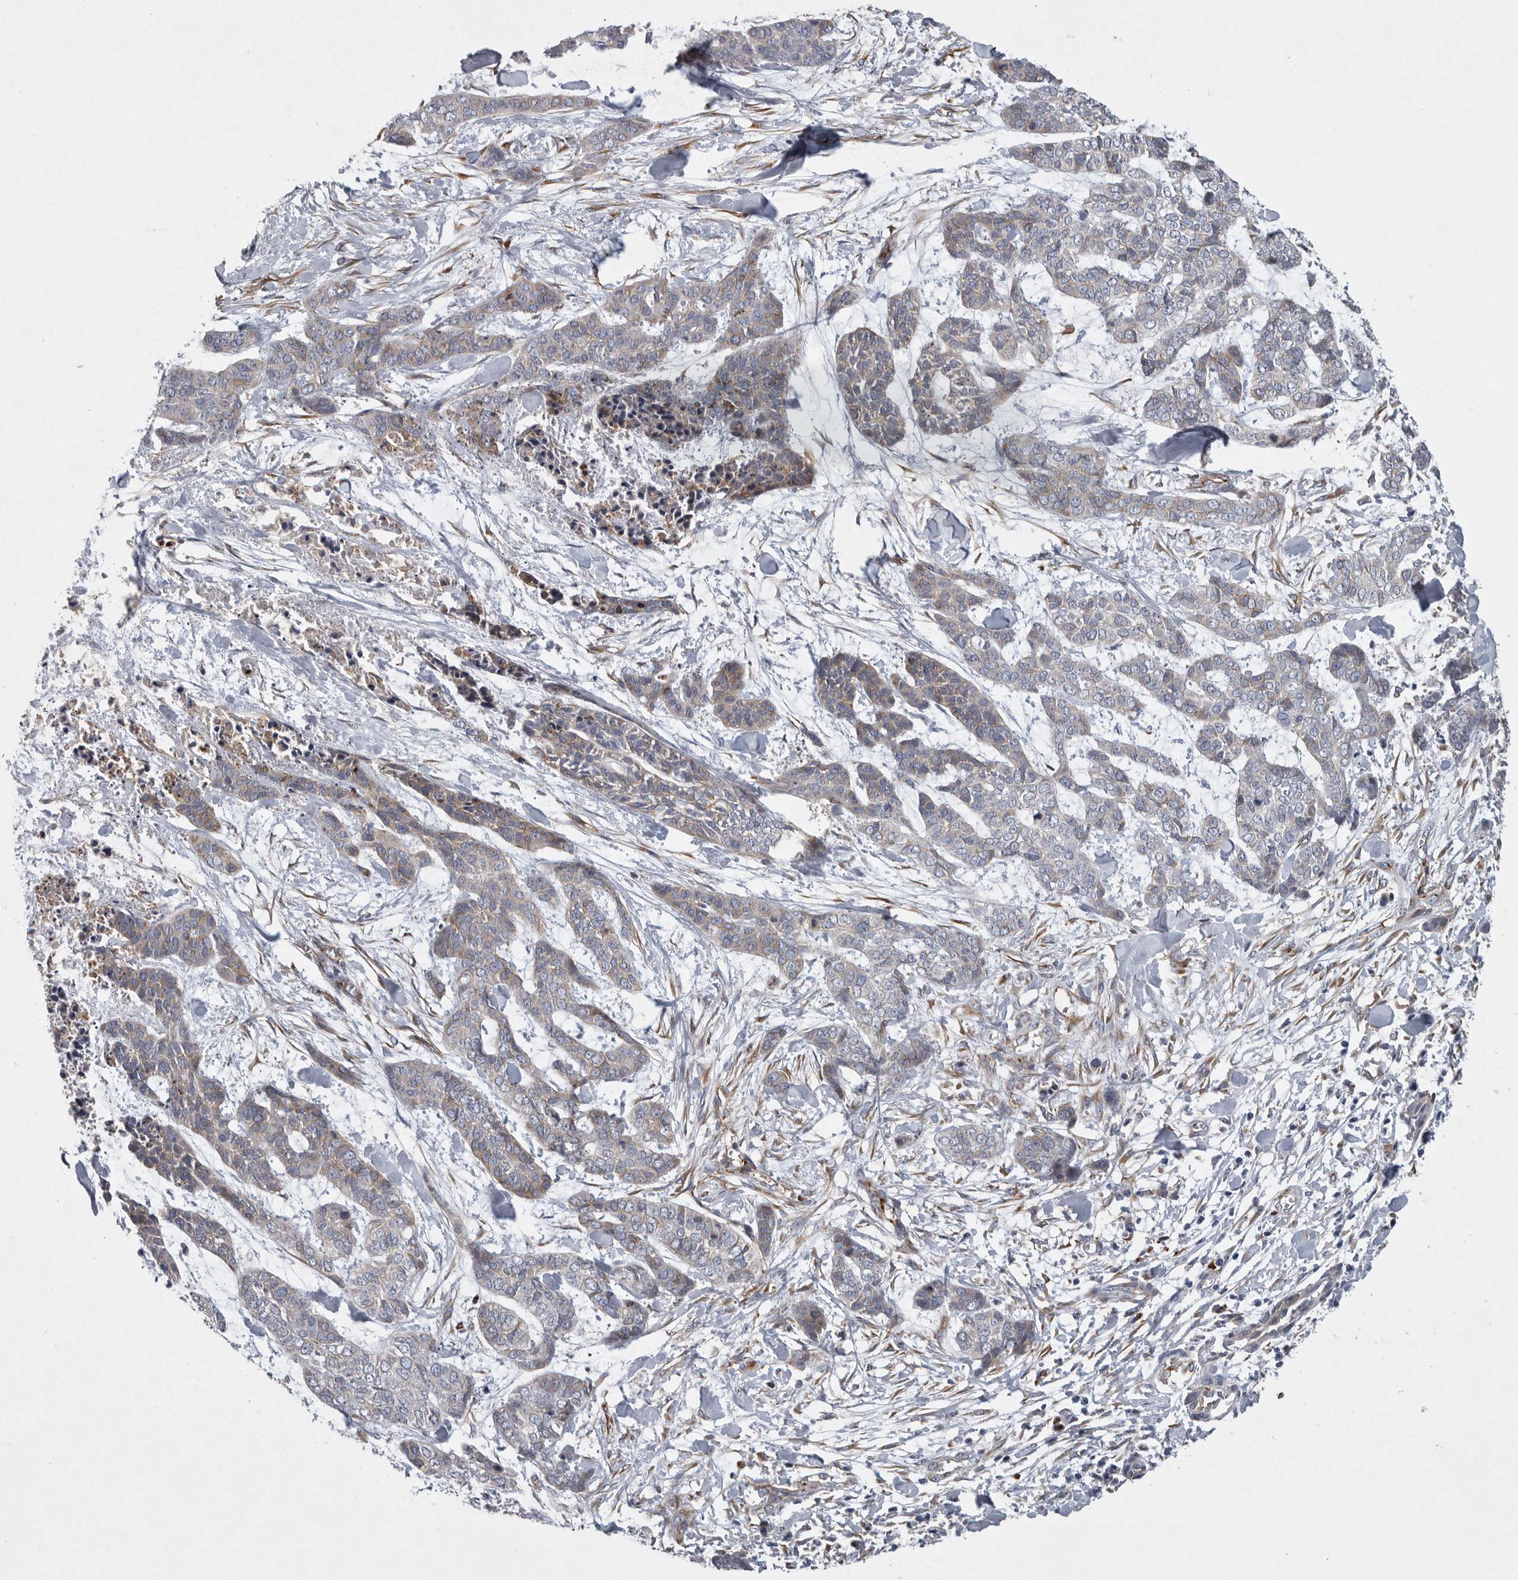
{"staining": {"intensity": "weak", "quantity": ">75%", "location": "cytoplasmic/membranous"}, "tissue": "skin cancer", "cell_type": "Tumor cells", "image_type": "cancer", "snomed": [{"axis": "morphology", "description": "Basal cell carcinoma"}, {"axis": "topography", "description": "Skin"}], "caption": "This histopathology image reveals skin basal cell carcinoma stained with immunohistochemistry to label a protein in brown. The cytoplasmic/membranous of tumor cells show weak positivity for the protein. Nuclei are counter-stained blue.", "gene": "MINPP1", "patient": {"sex": "female", "age": 64}}